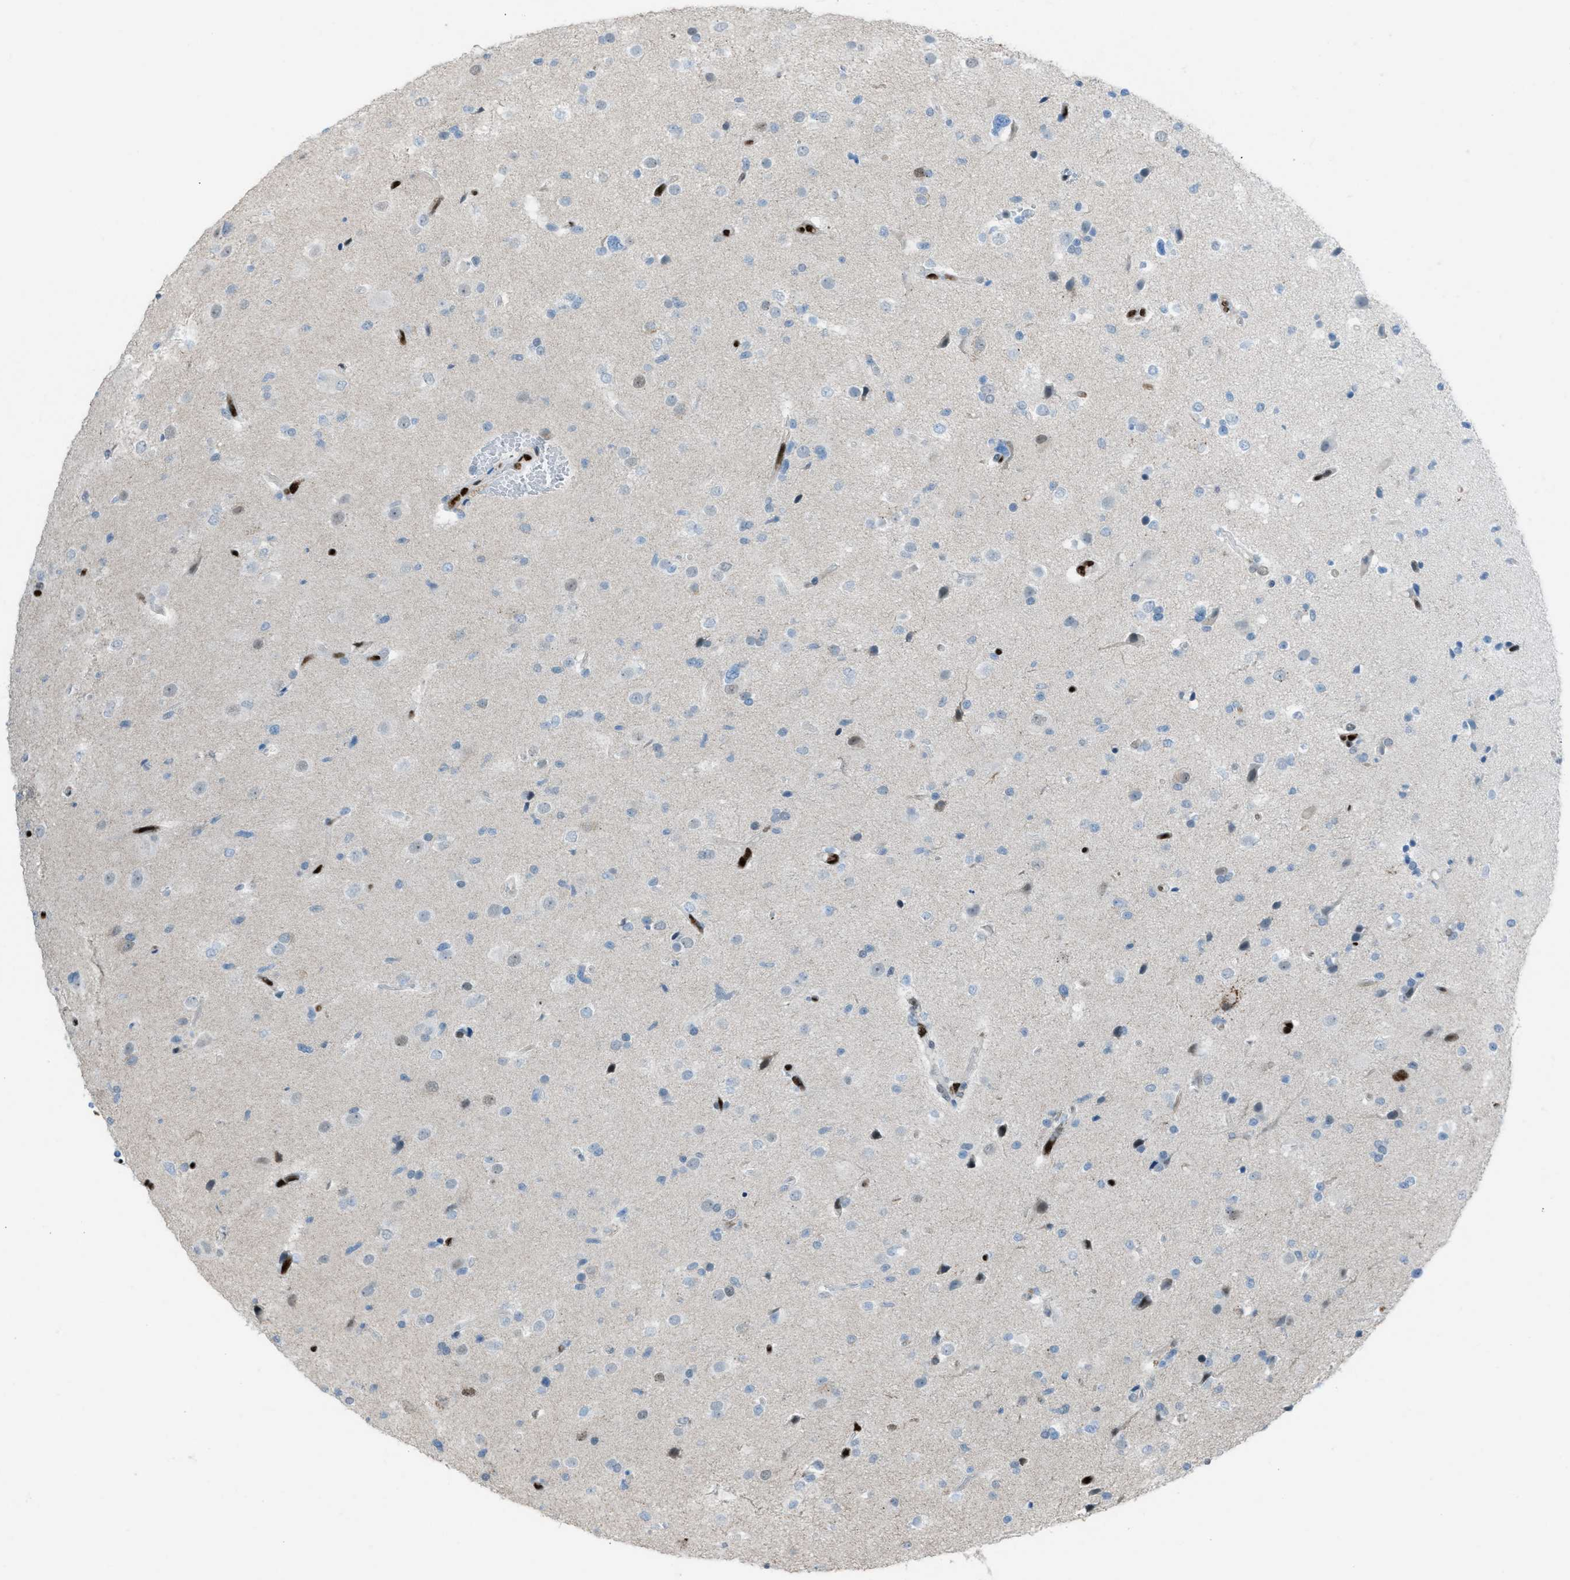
{"staining": {"intensity": "negative", "quantity": "none", "location": "none"}, "tissue": "glioma", "cell_type": "Tumor cells", "image_type": "cancer", "snomed": [{"axis": "morphology", "description": "Glioma, malignant, High grade"}, {"axis": "topography", "description": "Brain"}], "caption": "Immunohistochemistry (IHC) histopathology image of neoplastic tissue: glioma stained with DAB (3,3'-diaminobenzidine) displays no significant protein staining in tumor cells.", "gene": "SLFN5", "patient": {"sex": "male", "age": 33}}